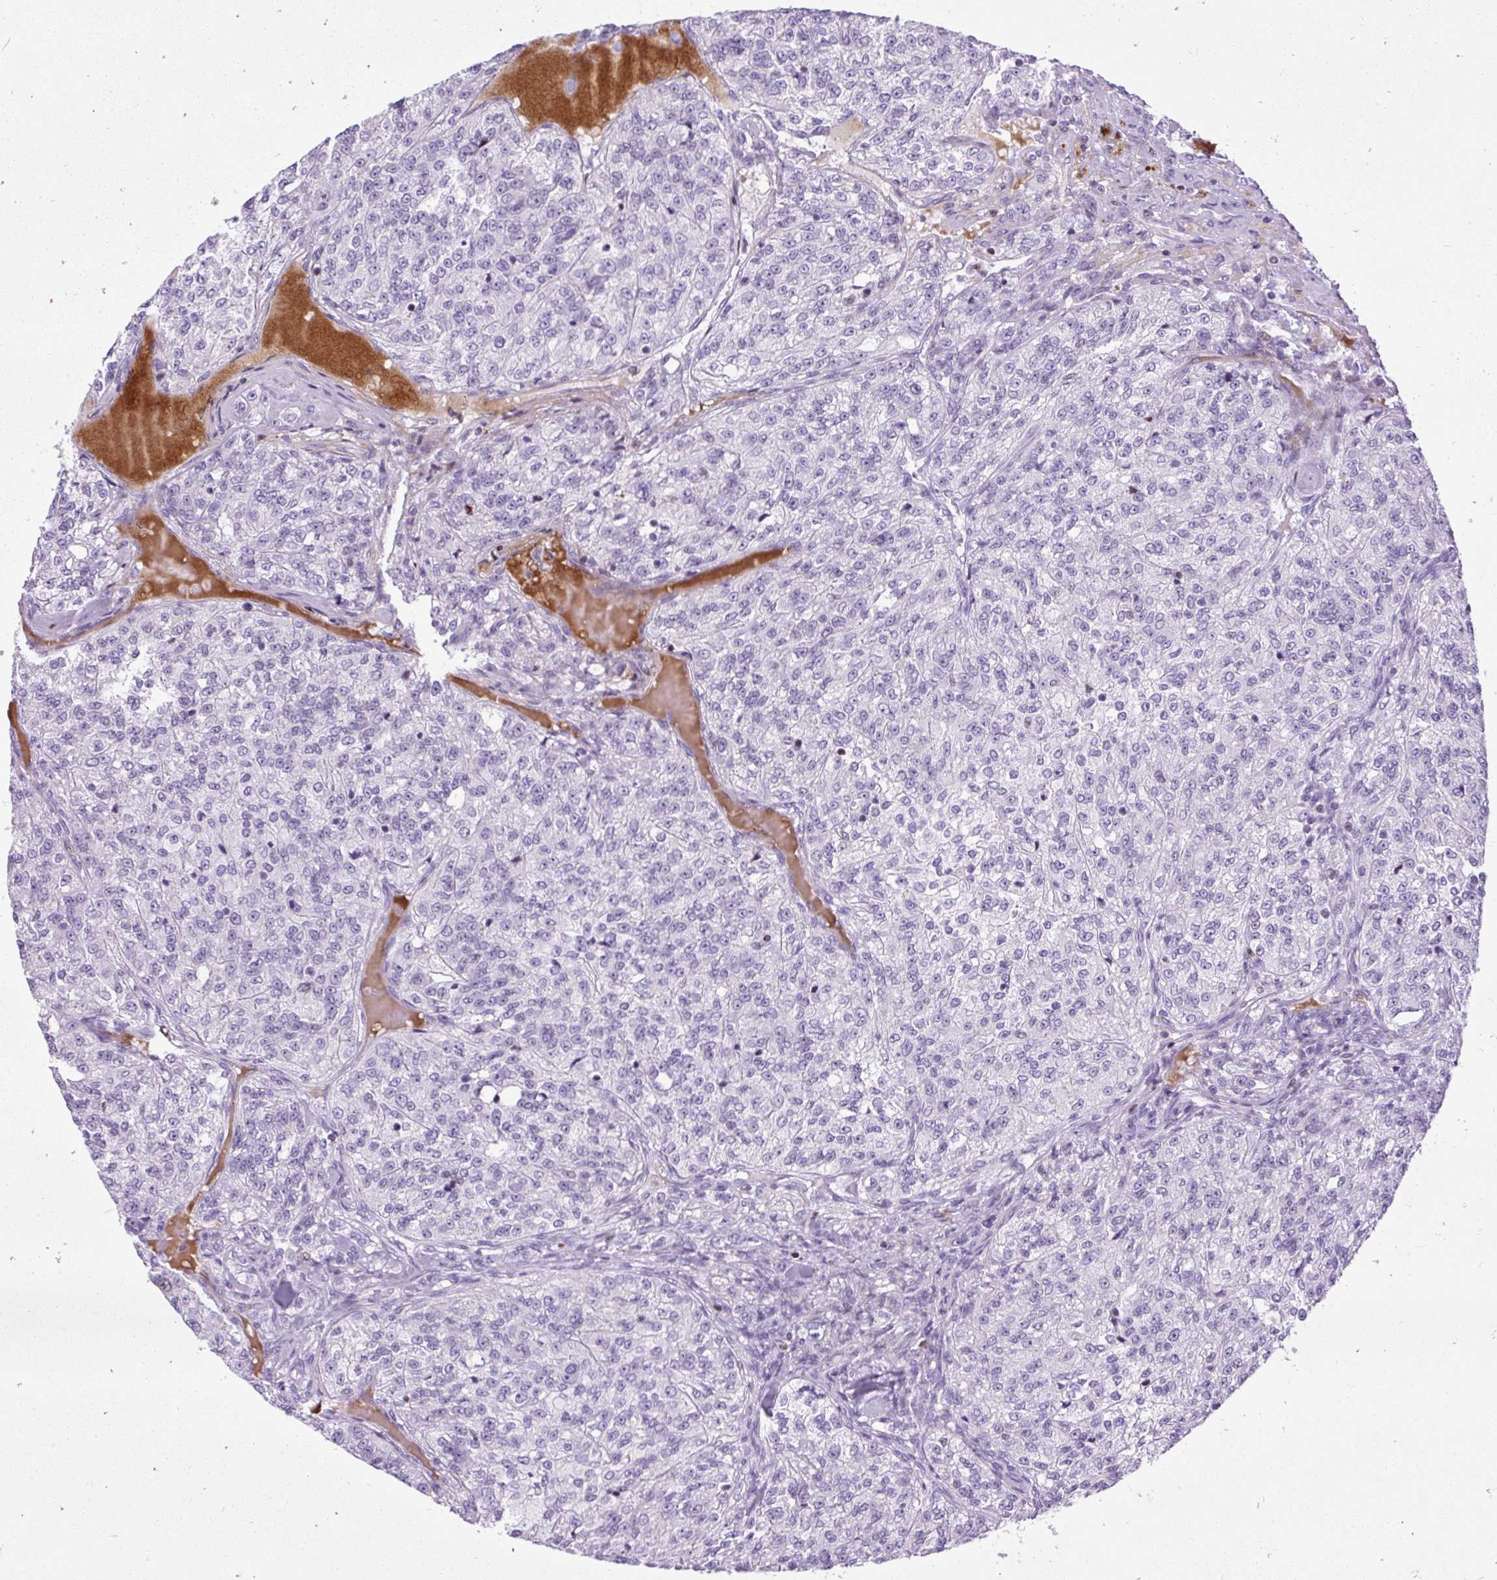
{"staining": {"intensity": "negative", "quantity": "none", "location": "none"}, "tissue": "renal cancer", "cell_type": "Tumor cells", "image_type": "cancer", "snomed": [{"axis": "morphology", "description": "Adenocarcinoma, NOS"}, {"axis": "topography", "description": "Kidney"}], "caption": "Immunohistochemistry (IHC) of renal cancer (adenocarcinoma) shows no expression in tumor cells.", "gene": "SPC24", "patient": {"sex": "female", "age": 63}}